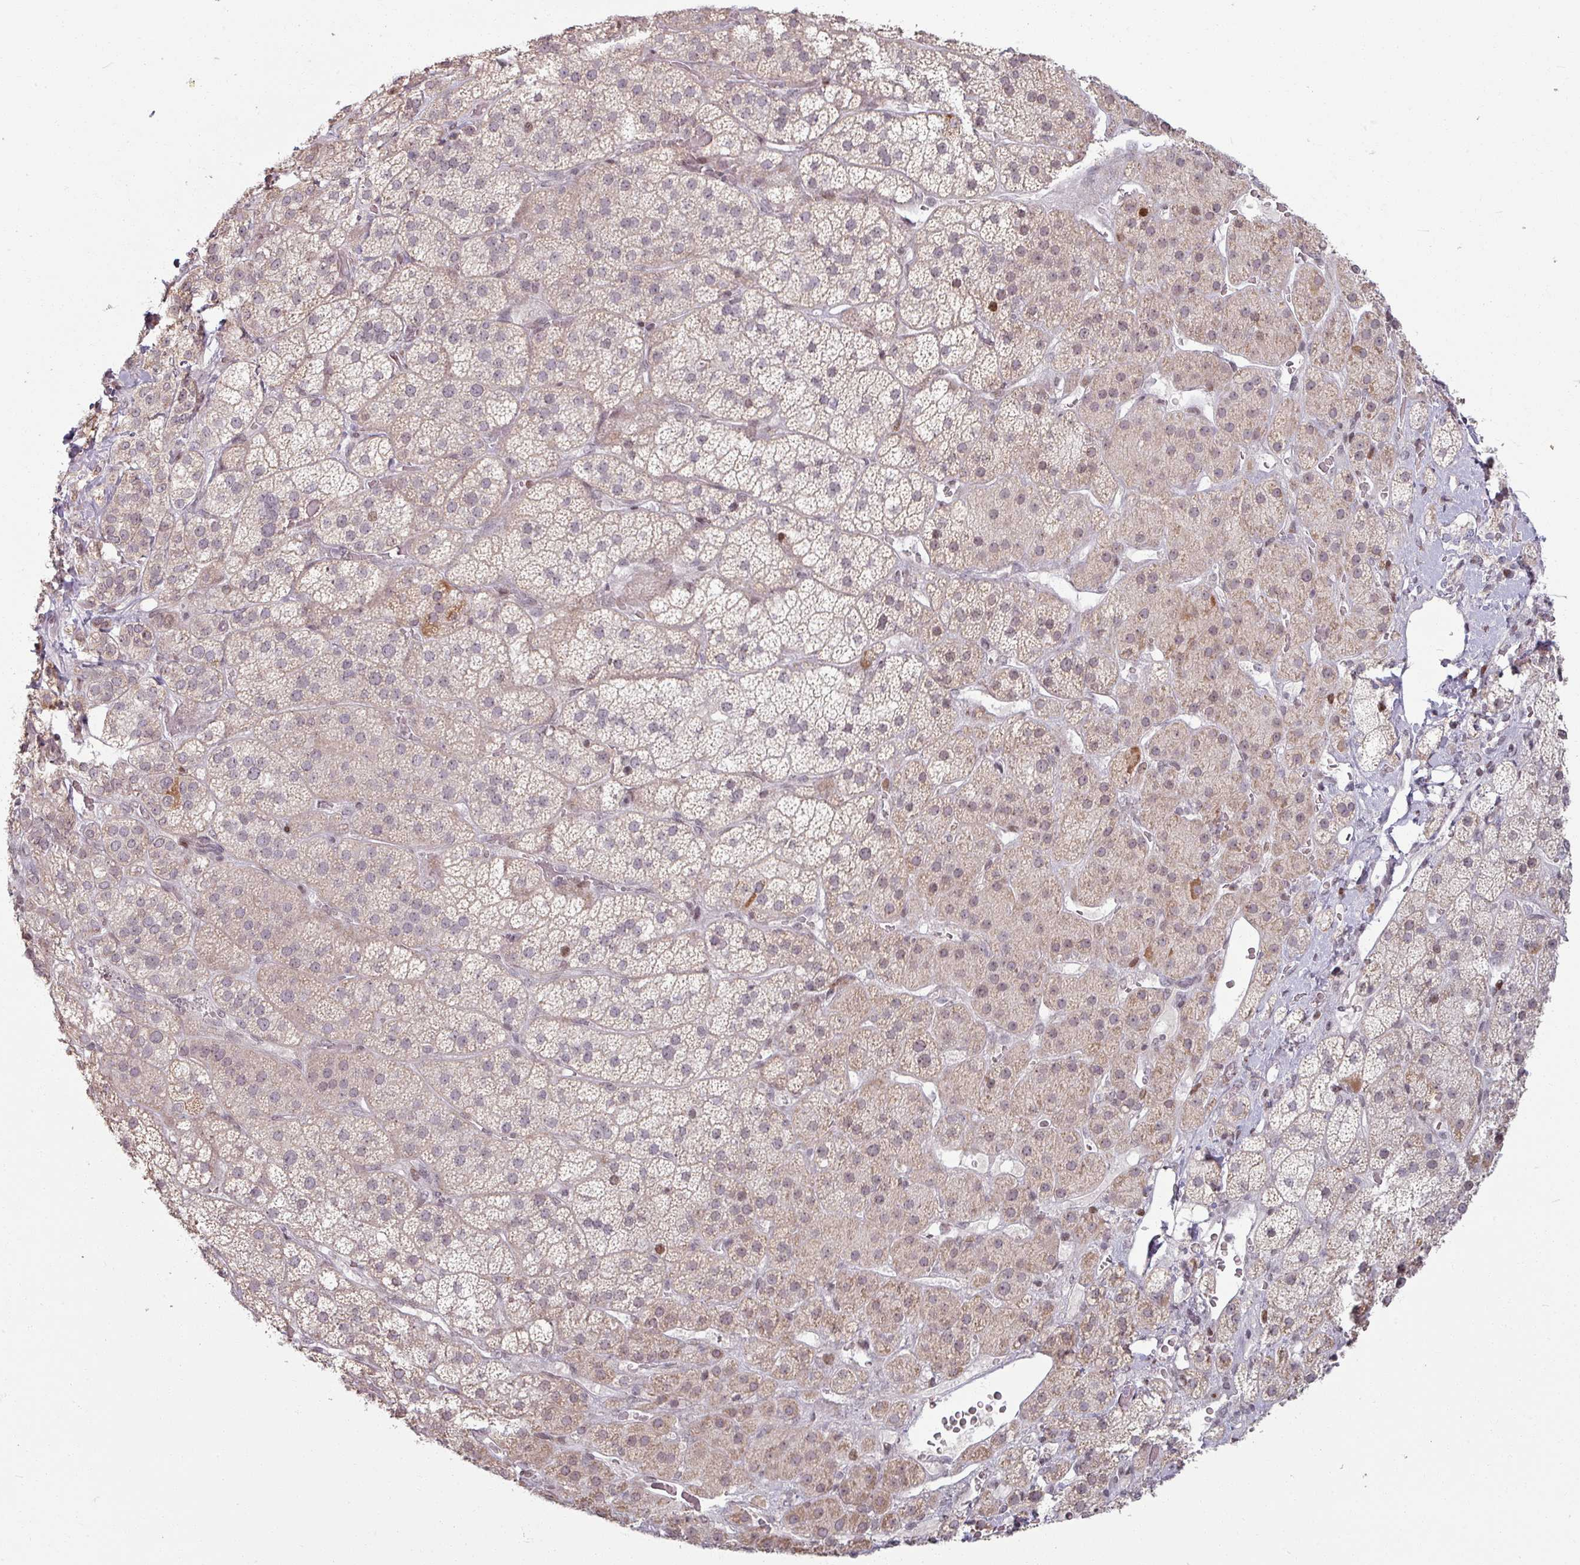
{"staining": {"intensity": "moderate", "quantity": "25%-75%", "location": "cytoplasmic/membranous,nuclear"}, "tissue": "adrenal gland", "cell_type": "Glandular cells", "image_type": "normal", "snomed": [{"axis": "morphology", "description": "Normal tissue, NOS"}, {"axis": "topography", "description": "Adrenal gland"}], "caption": "IHC photomicrograph of normal adrenal gland: human adrenal gland stained using immunohistochemistry reveals medium levels of moderate protein expression localized specifically in the cytoplasmic/membranous,nuclear of glandular cells, appearing as a cytoplasmic/membranous,nuclear brown color.", "gene": "NCOR1", "patient": {"sex": "male", "age": 57}}